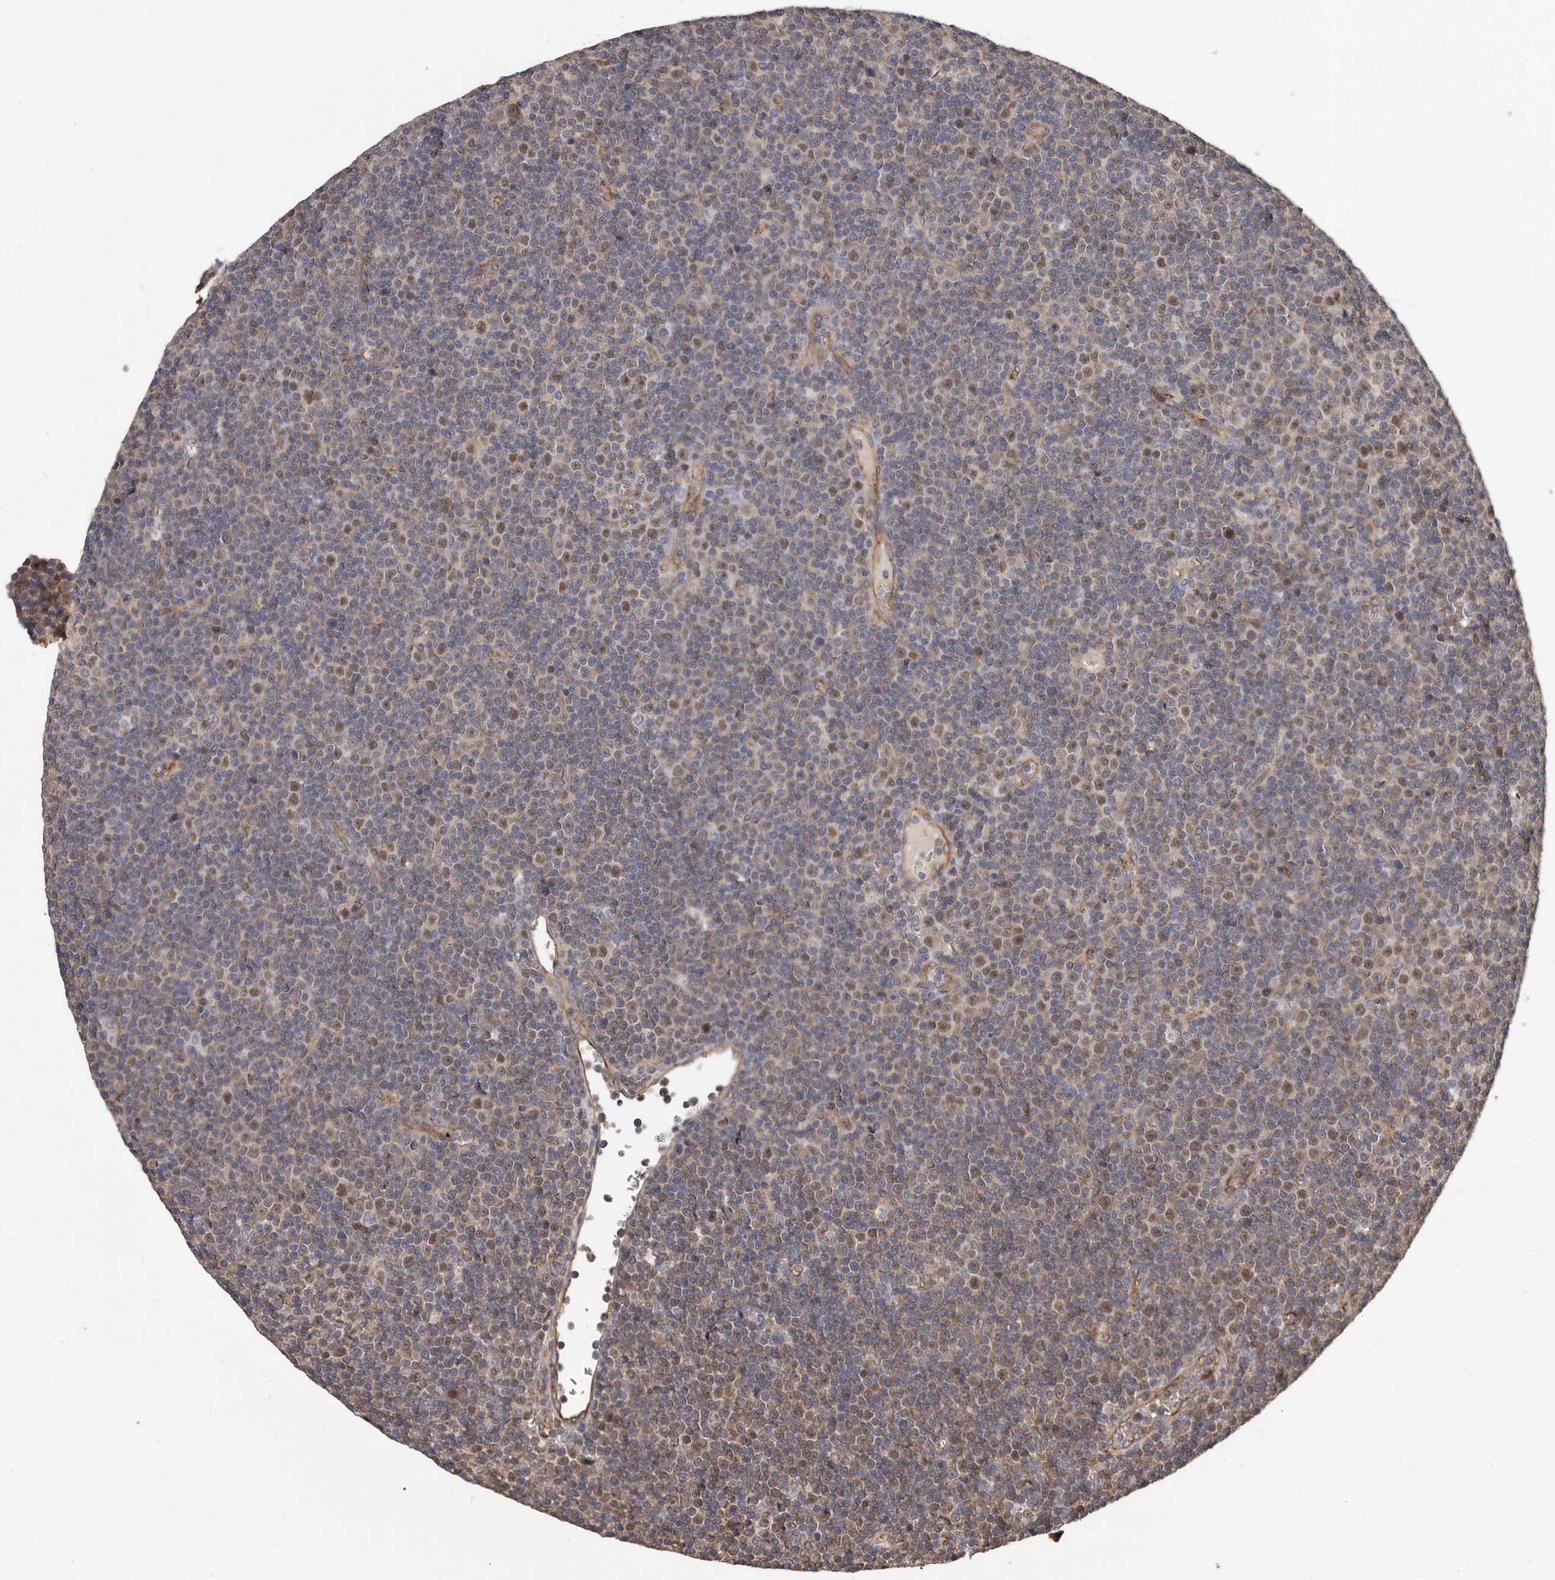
{"staining": {"intensity": "moderate", "quantity": "25%-75%", "location": "nuclear"}, "tissue": "lymphoma", "cell_type": "Tumor cells", "image_type": "cancer", "snomed": [{"axis": "morphology", "description": "Malignant lymphoma, non-Hodgkin's type, Low grade"}, {"axis": "topography", "description": "Lymph node"}], "caption": "Immunohistochemistry (IHC) of human lymphoma demonstrates medium levels of moderate nuclear expression in approximately 25%-75% of tumor cells. (IHC, brightfield microscopy, high magnification).", "gene": "PNRC2", "patient": {"sex": "female", "age": 67}}